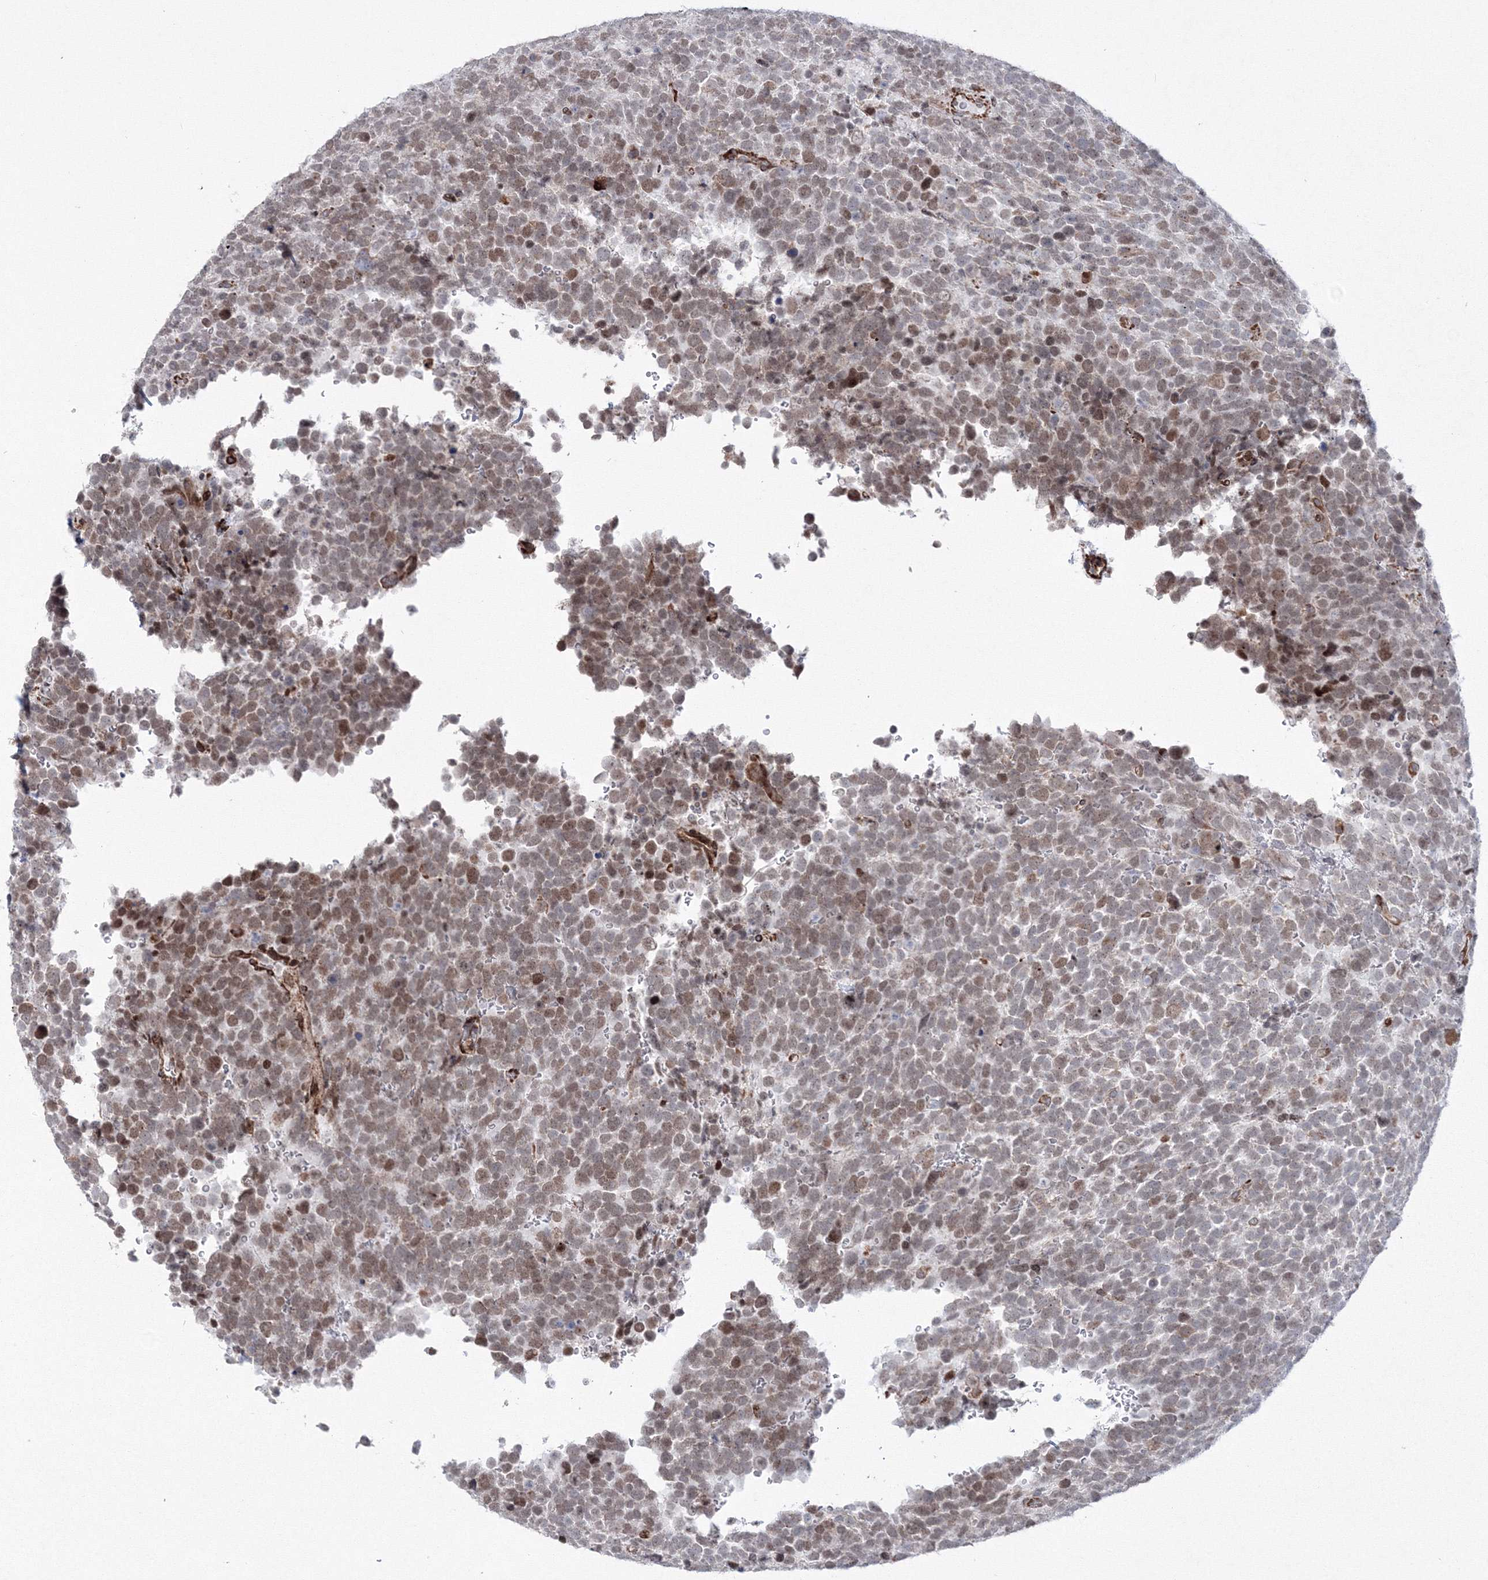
{"staining": {"intensity": "moderate", "quantity": "25%-75%", "location": "nuclear"}, "tissue": "urothelial cancer", "cell_type": "Tumor cells", "image_type": "cancer", "snomed": [{"axis": "morphology", "description": "Urothelial carcinoma, High grade"}, {"axis": "topography", "description": "Urinary bladder"}], "caption": "Moderate nuclear positivity for a protein is seen in about 25%-75% of tumor cells of urothelial cancer using IHC.", "gene": "EFCAB12", "patient": {"sex": "female", "age": 82}}